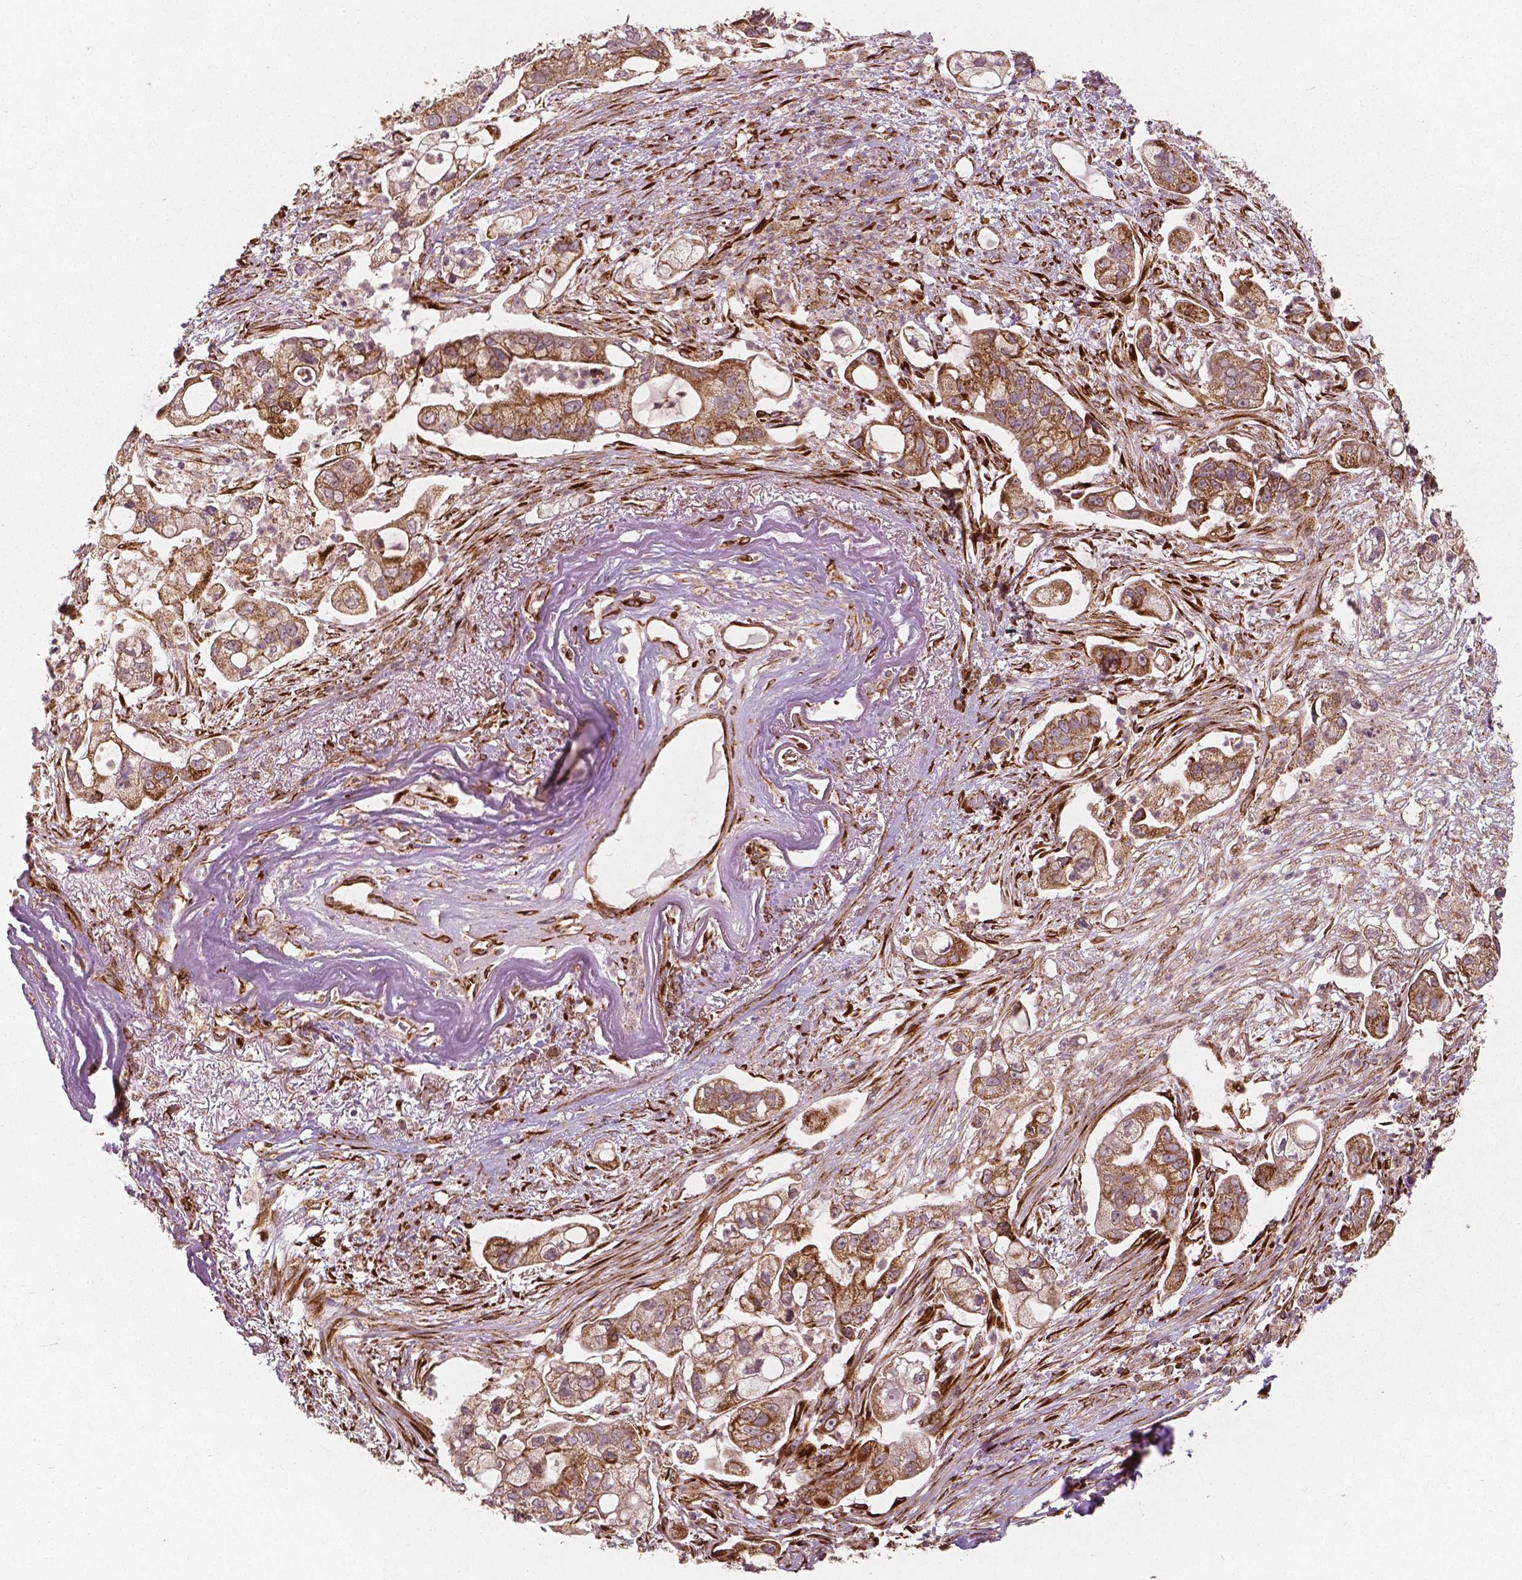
{"staining": {"intensity": "moderate", "quantity": ">75%", "location": "cytoplasmic/membranous"}, "tissue": "pancreatic cancer", "cell_type": "Tumor cells", "image_type": "cancer", "snomed": [{"axis": "morphology", "description": "Adenocarcinoma, NOS"}, {"axis": "topography", "description": "Pancreas"}], "caption": "The micrograph displays staining of adenocarcinoma (pancreatic), revealing moderate cytoplasmic/membranous protein expression (brown color) within tumor cells.", "gene": "PGAM5", "patient": {"sex": "female", "age": 69}}